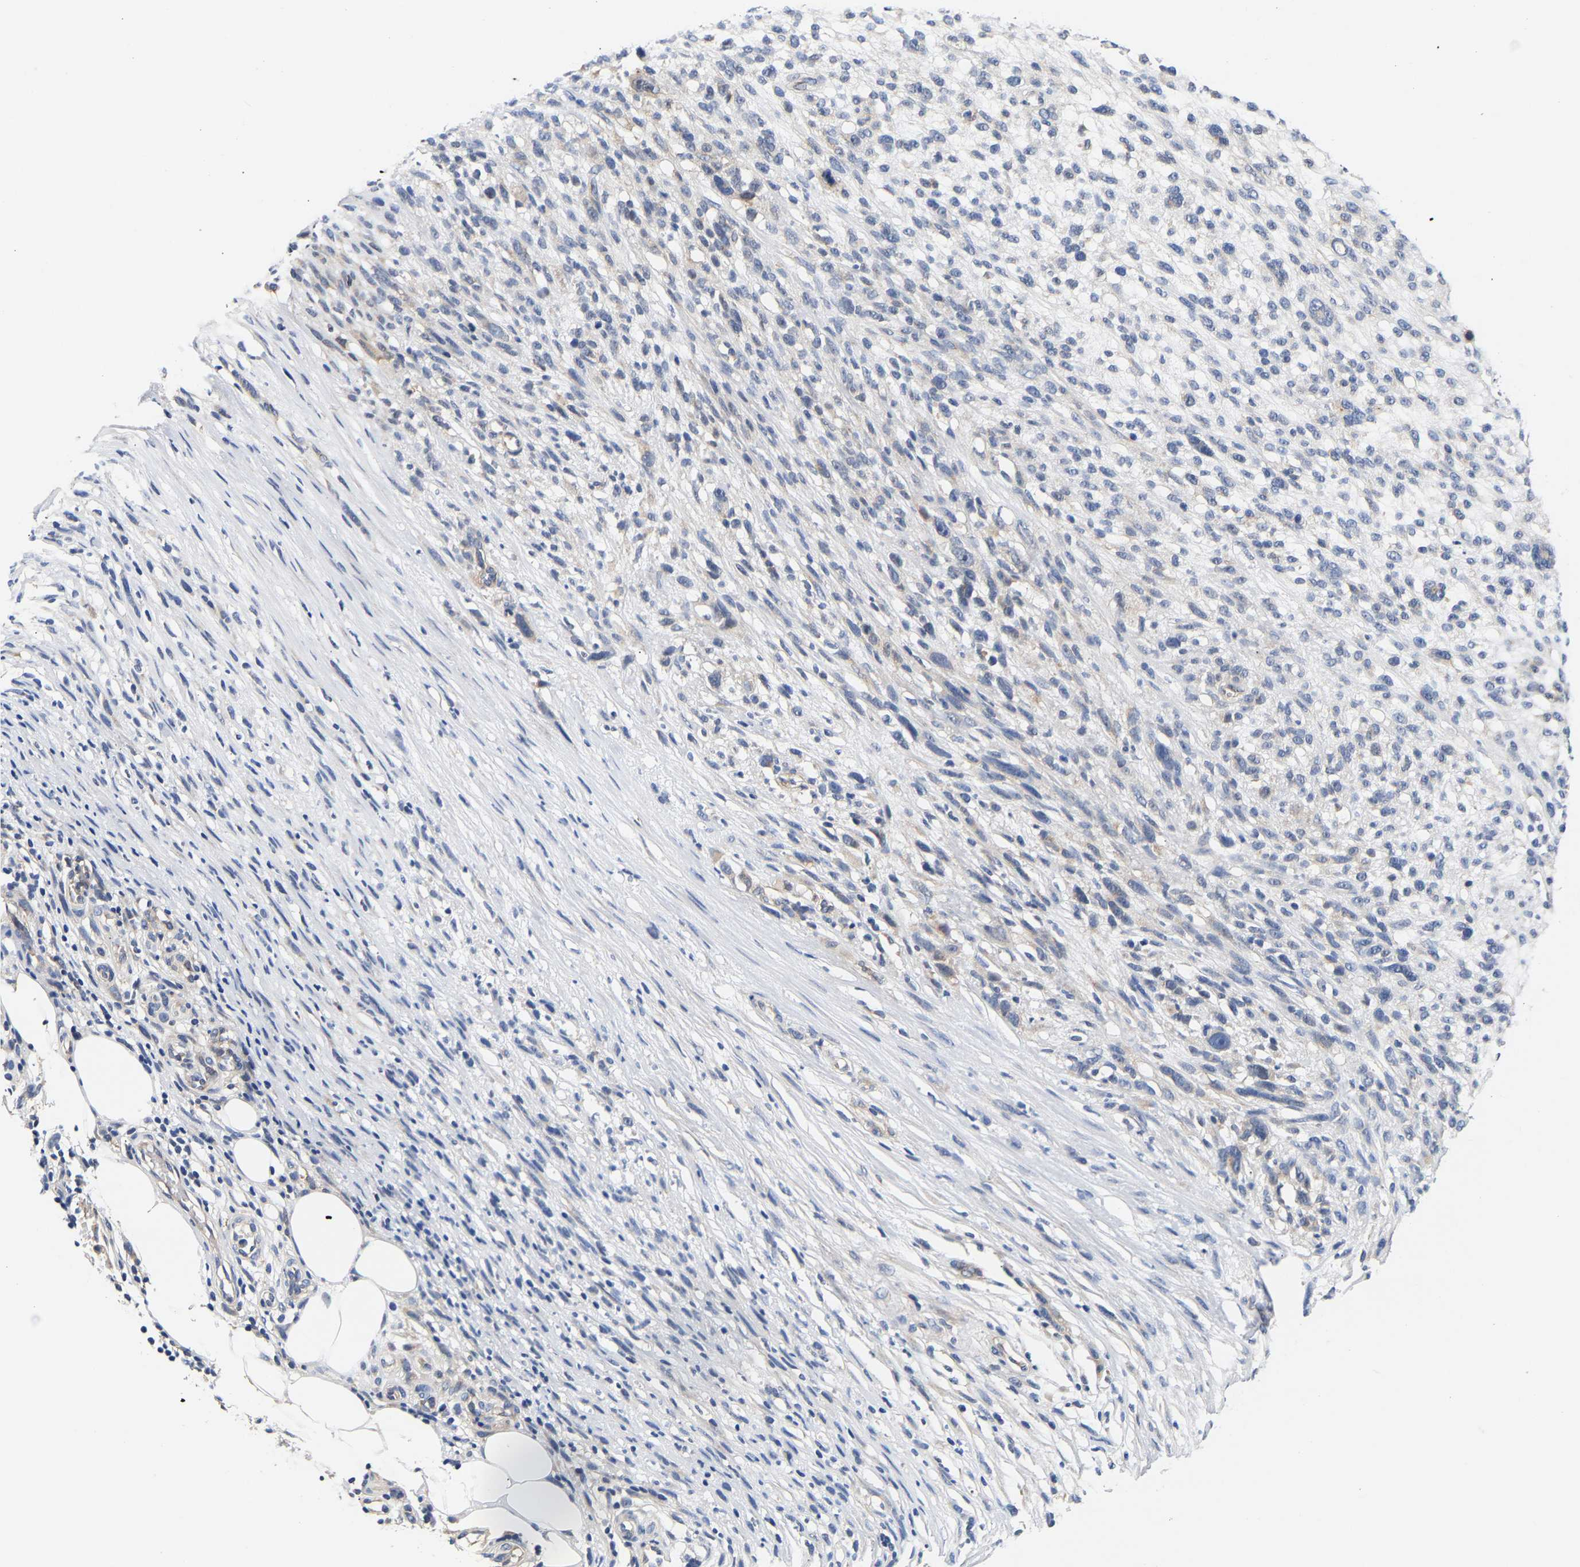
{"staining": {"intensity": "negative", "quantity": "none", "location": "none"}, "tissue": "melanoma", "cell_type": "Tumor cells", "image_type": "cancer", "snomed": [{"axis": "morphology", "description": "Malignant melanoma, NOS"}, {"axis": "topography", "description": "Skin"}], "caption": "DAB (3,3'-diaminobenzidine) immunohistochemical staining of human melanoma demonstrates no significant expression in tumor cells.", "gene": "KASH5", "patient": {"sex": "female", "age": 55}}